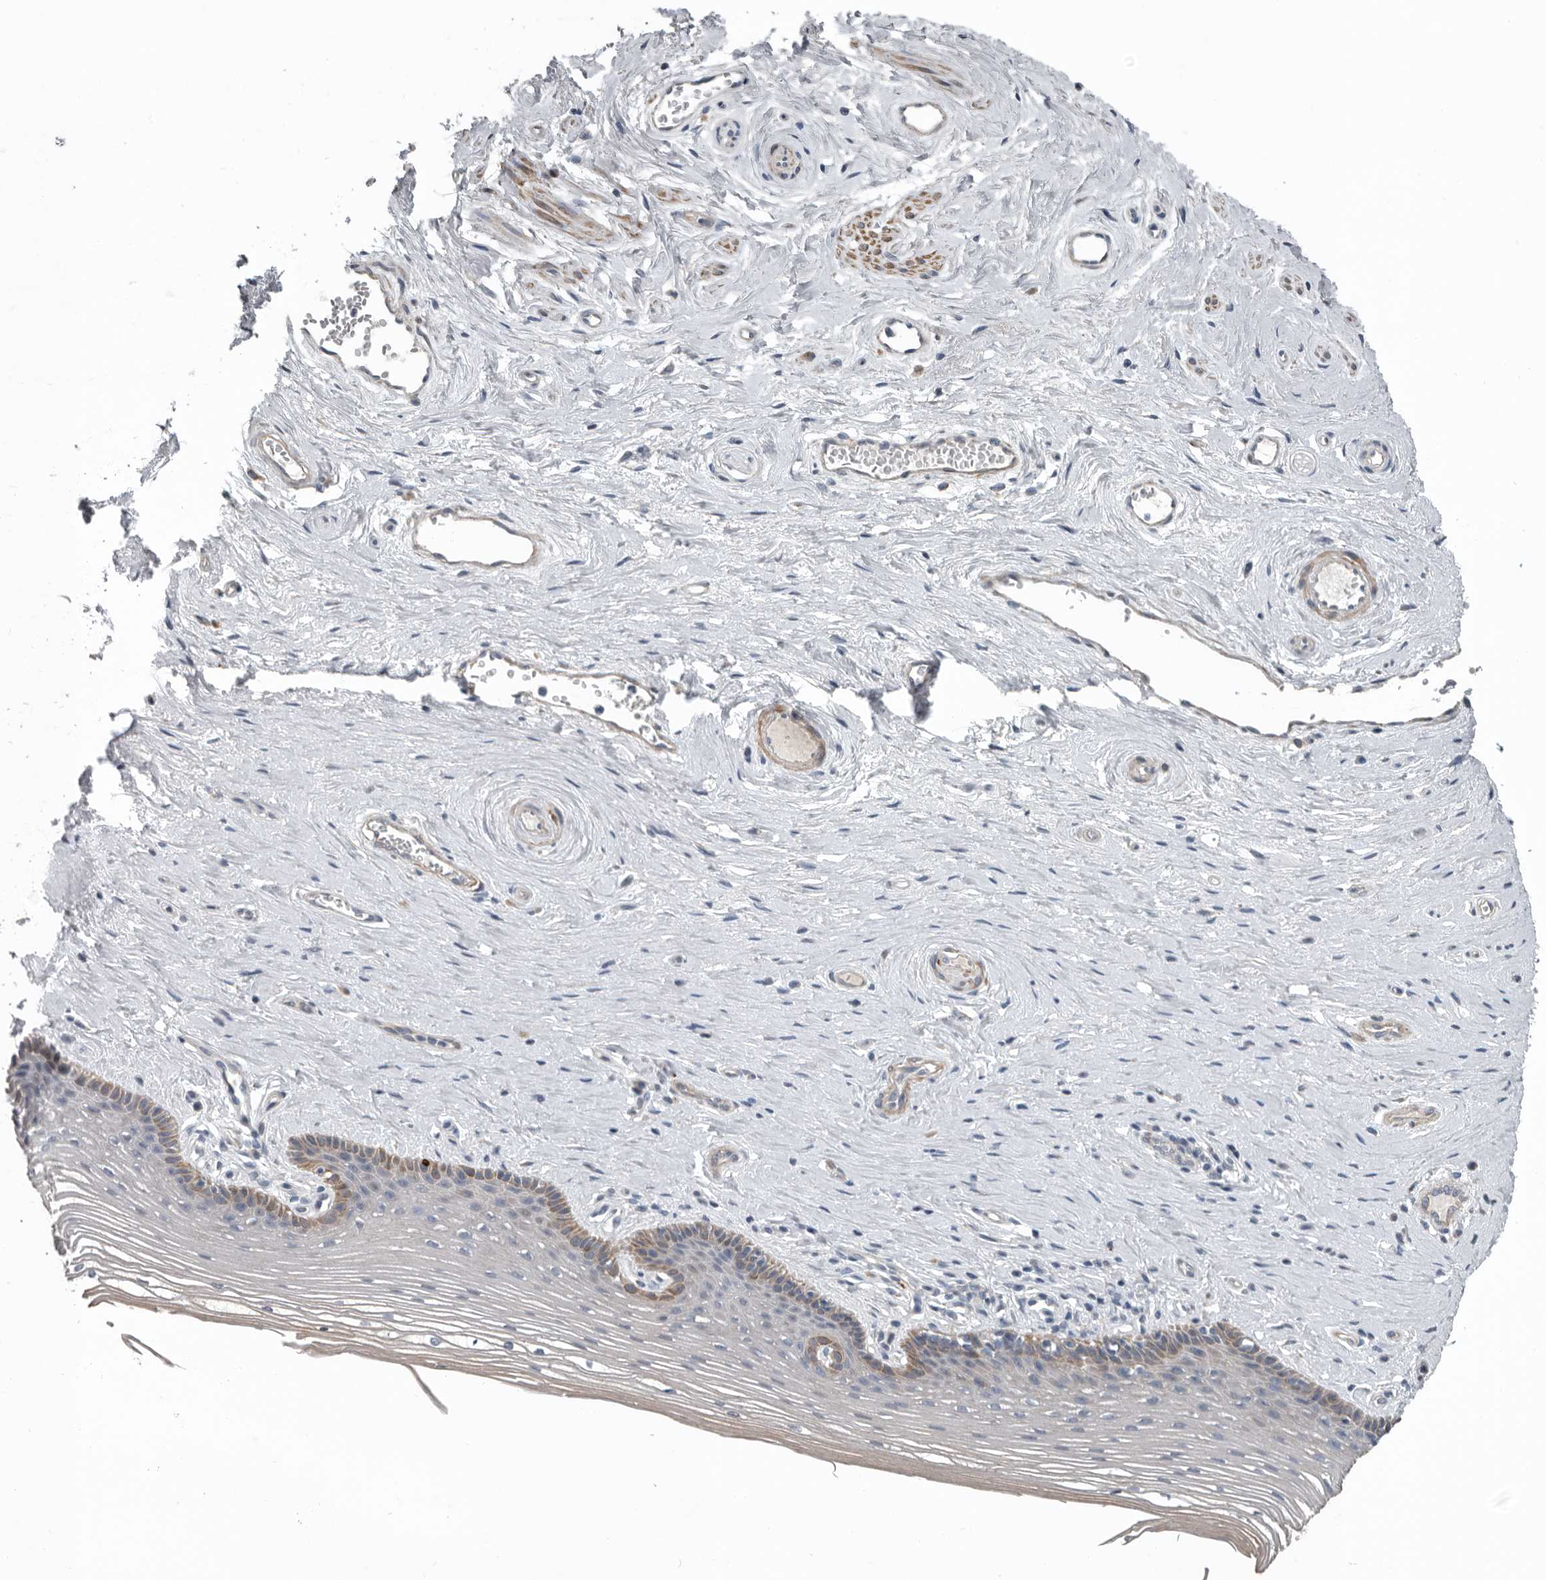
{"staining": {"intensity": "moderate", "quantity": "<25%", "location": "cytoplasmic/membranous"}, "tissue": "vagina", "cell_type": "Squamous epithelial cells", "image_type": "normal", "snomed": [{"axis": "morphology", "description": "Normal tissue, NOS"}, {"axis": "topography", "description": "Vagina"}], "caption": "High-magnification brightfield microscopy of unremarkable vagina stained with DAB (brown) and counterstained with hematoxylin (blue). squamous epithelial cells exhibit moderate cytoplasmic/membranous expression is identified in about<25% of cells. (DAB (3,3'-diaminobenzidine) = brown stain, brightfield microscopy at high magnification).", "gene": "DPY19L4", "patient": {"sex": "female", "age": 46}}